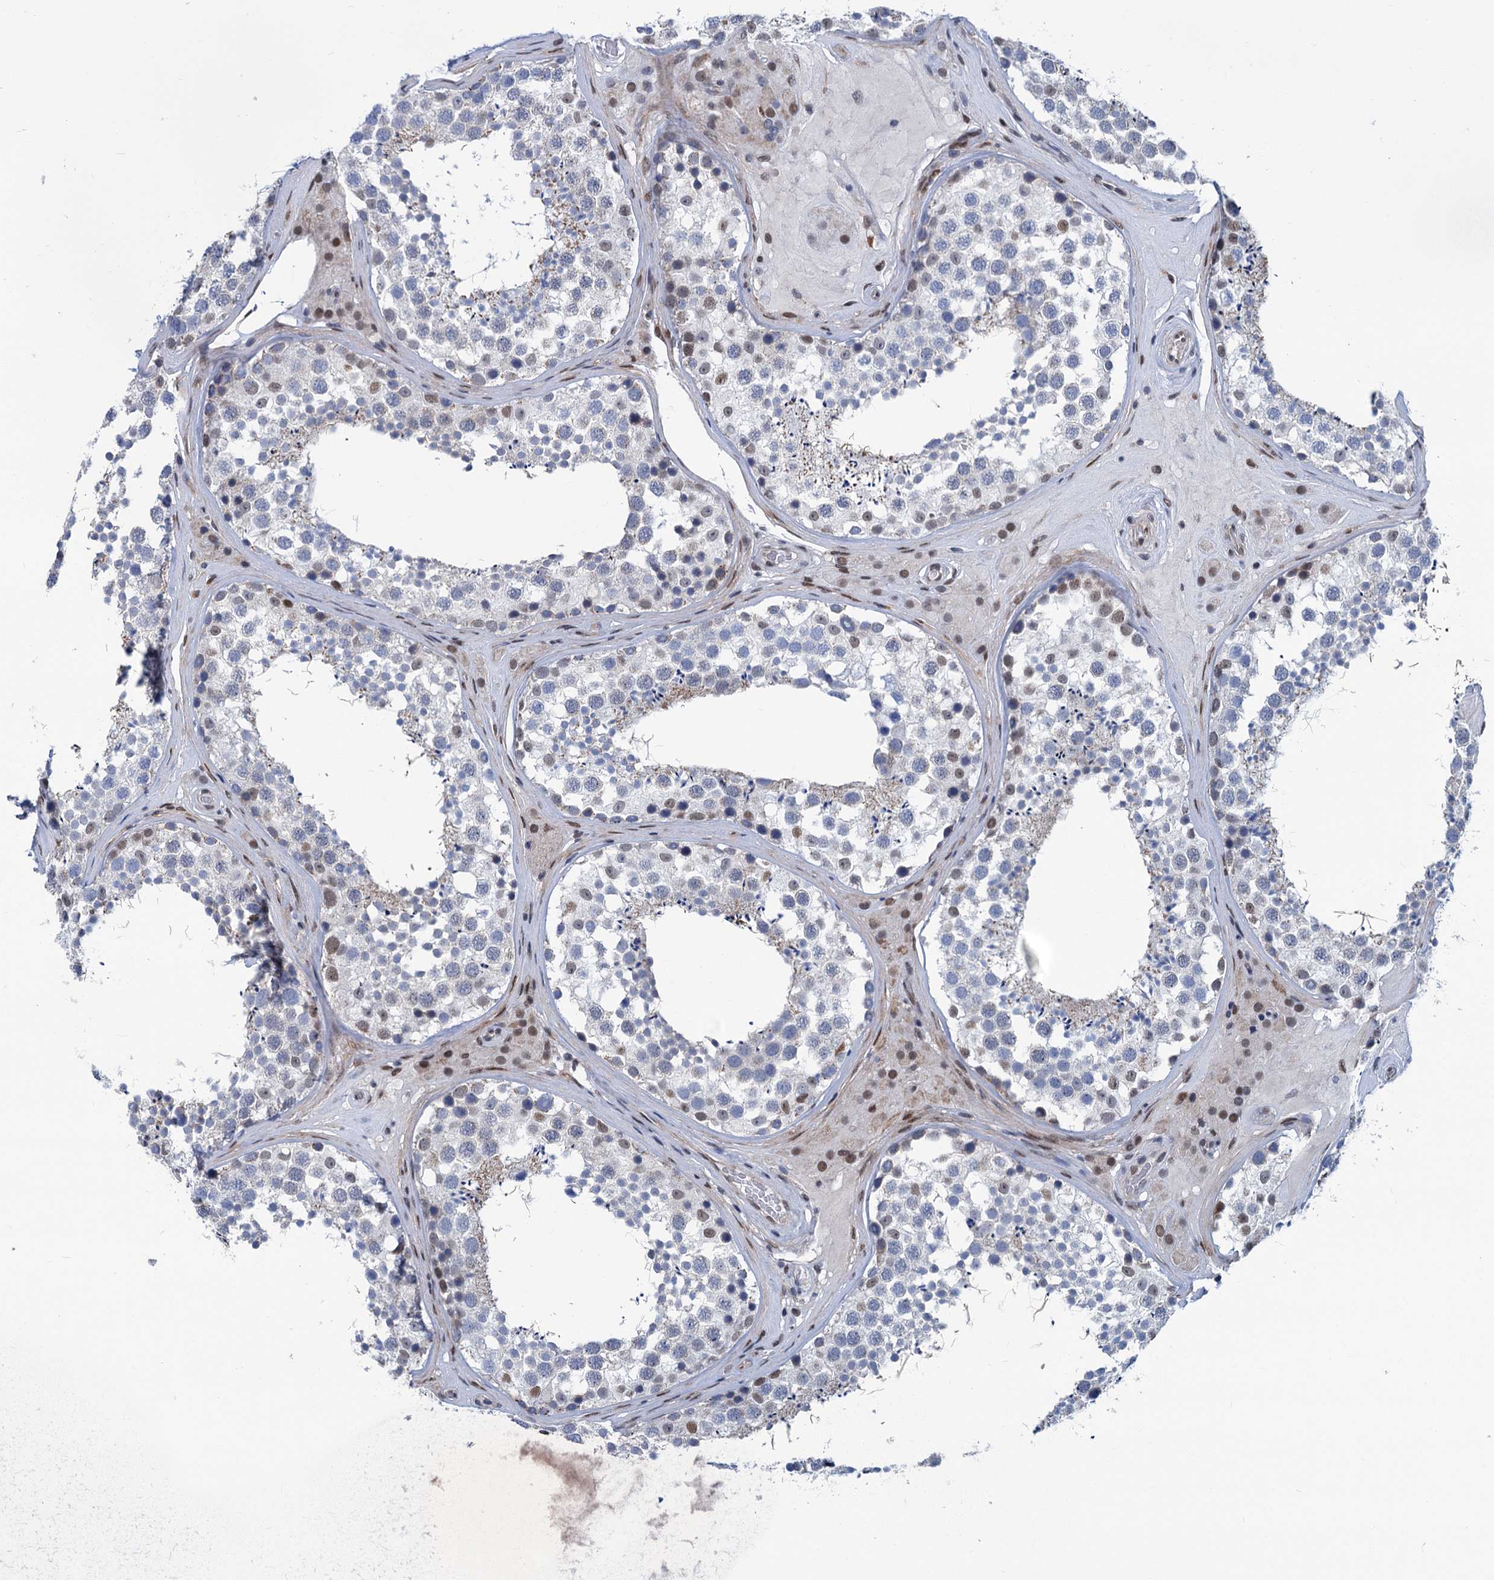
{"staining": {"intensity": "moderate", "quantity": "<25%", "location": "cytoplasmic/membranous,nuclear"}, "tissue": "testis", "cell_type": "Cells in seminiferous ducts", "image_type": "normal", "snomed": [{"axis": "morphology", "description": "Normal tissue, NOS"}, {"axis": "topography", "description": "Testis"}], "caption": "Immunohistochemistry (DAB) staining of normal testis demonstrates moderate cytoplasmic/membranous,nuclear protein staining in about <25% of cells in seminiferous ducts. (Brightfield microscopy of DAB IHC at high magnification).", "gene": "MORN3", "patient": {"sex": "male", "age": 46}}